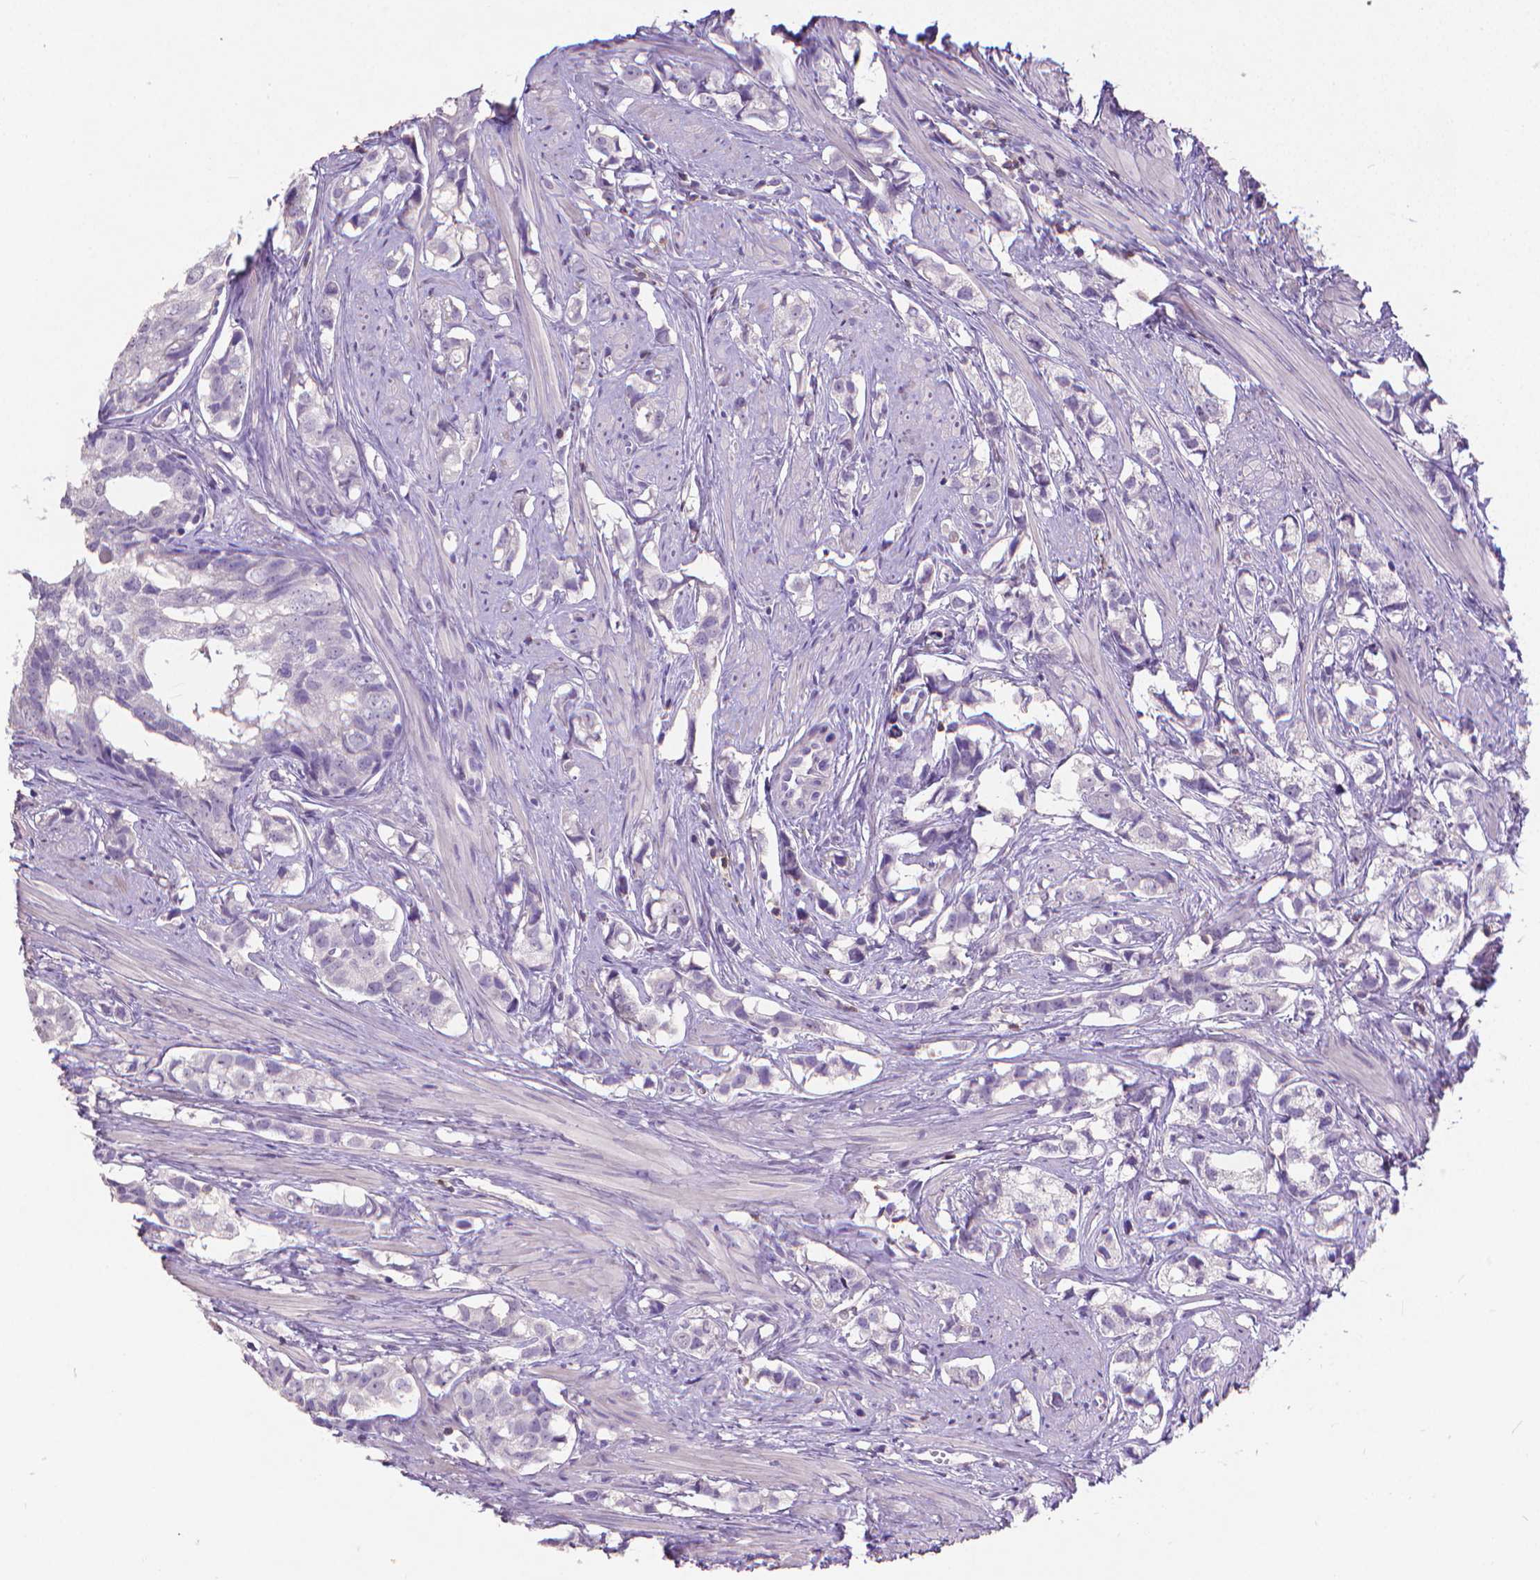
{"staining": {"intensity": "negative", "quantity": "none", "location": "none"}, "tissue": "prostate cancer", "cell_type": "Tumor cells", "image_type": "cancer", "snomed": [{"axis": "morphology", "description": "Adenocarcinoma, High grade"}, {"axis": "topography", "description": "Prostate"}], "caption": "Immunohistochemistry histopathology image of neoplastic tissue: prostate adenocarcinoma (high-grade) stained with DAB exhibits no significant protein staining in tumor cells.", "gene": "CD4", "patient": {"sex": "male", "age": 58}}